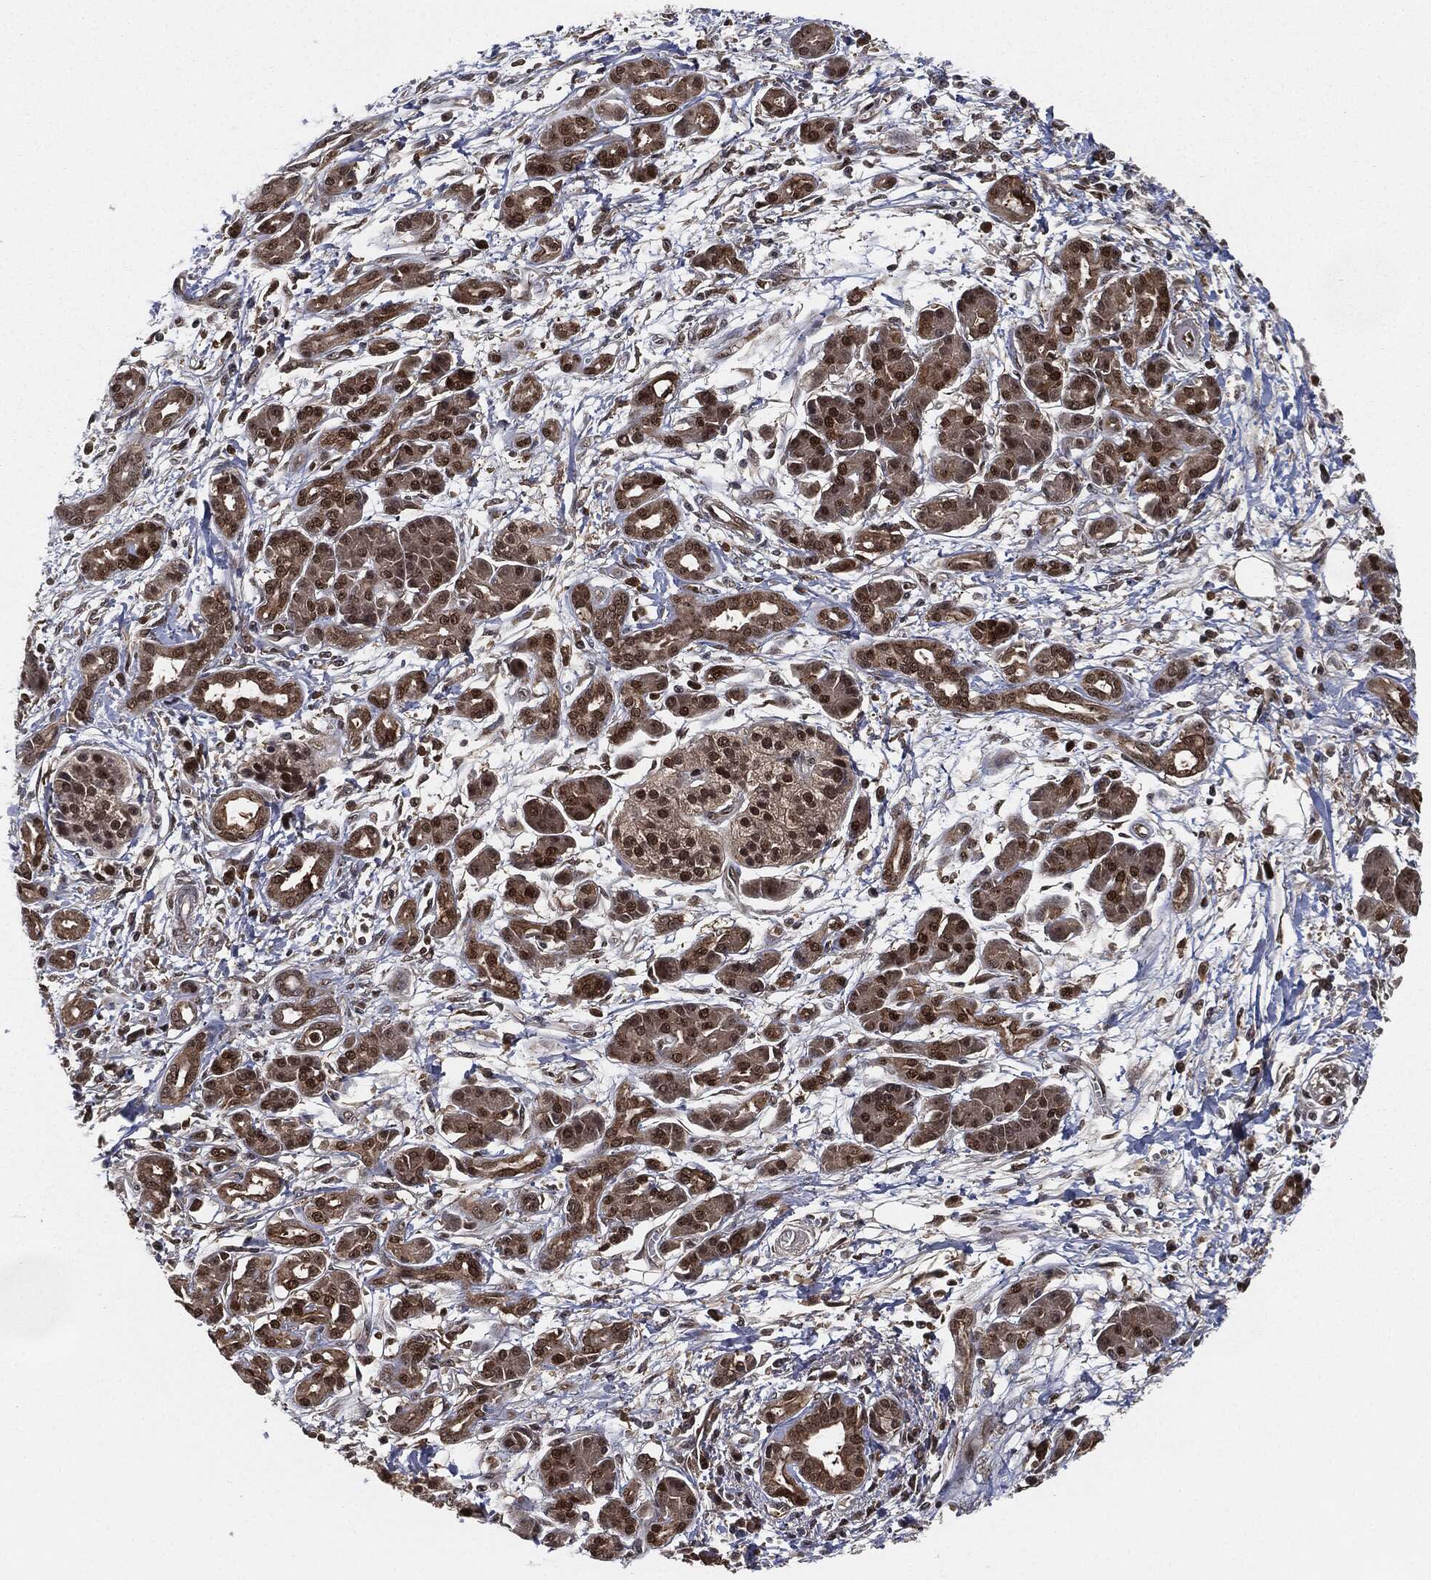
{"staining": {"intensity": "moderate", "quantity": "25%-75%", "location": "cytoplasmic/membranous,nuclear"}, "tissue": "pancreatic cancer", "cell_type": "Tumor cells", "image_type": "cancer", "snomed": [{"axis": "morphology", "description": "Adenocarcinoma, NOS"}, {"axis": "topography", "description": "Pancreas"}], "caption": "Moderate cytoplasmic/membranous and nuclear expression for a protein is appreciated in approximately 25%-75% of tumor cells of pancreatic cancer using immunohistochemistry.", "gene": "CAPRIN2", "patient": {"sex": "male", "age": 72}}